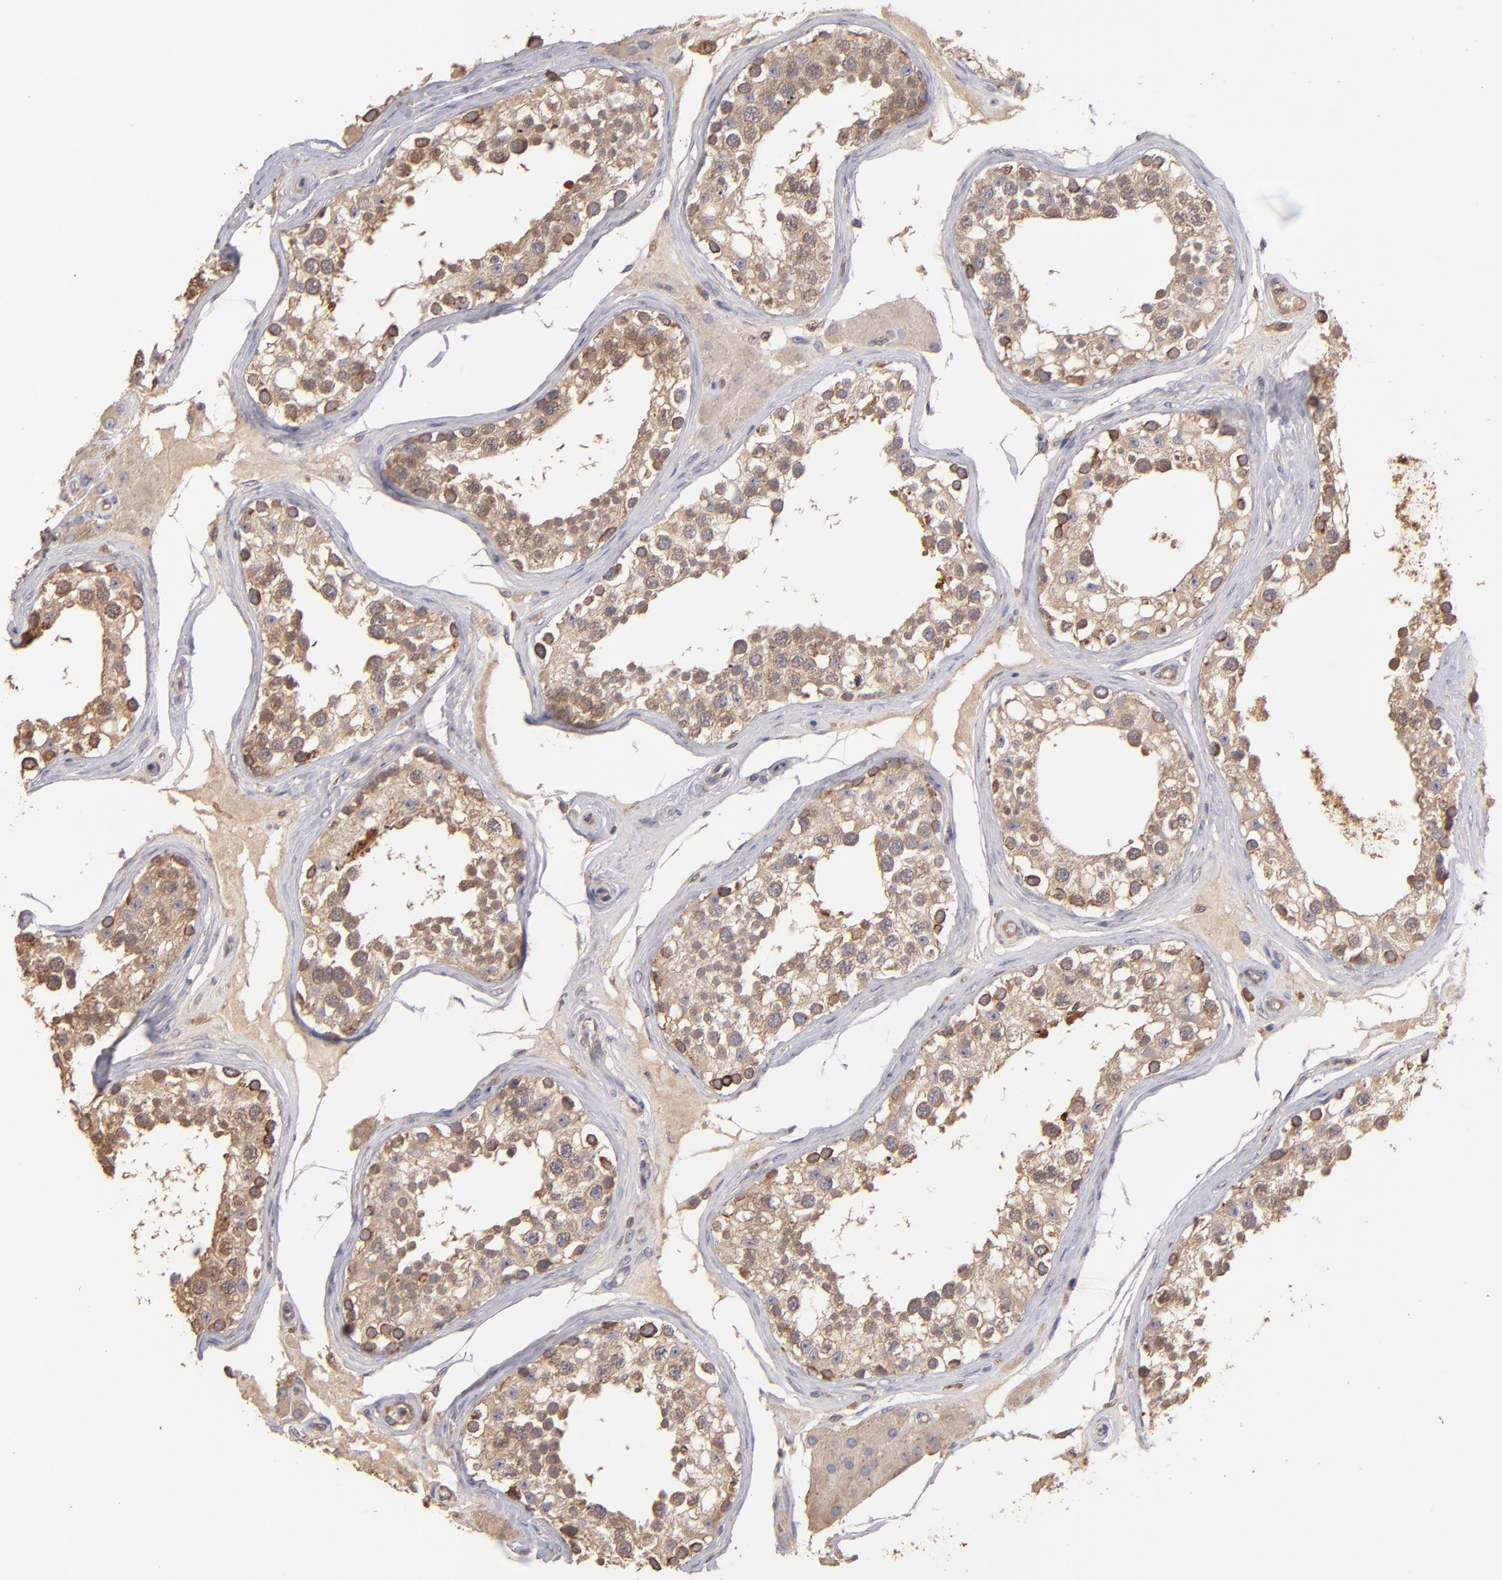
{"staining": {"intensity": "weak", "quantity": ">75%", "location": "cytoplasmic/membranous"}, "tissue": "testis", "cell_type": "Cells in seminiferous ducts", "image_type": "normal", "snomed": [{"axis": "morphology", "description": "Normal tissue, NOS"}, {"axis": "topography", "description": "Testis"}], "caption": "Cells in seminiferous ducts exhibit low levels of weak cytoplasmic/membranous positivity in about >75% of cells in unremarkable human testis.", "gene": "NFKBIE", "patient": {"sex": "male", "age": 68}}